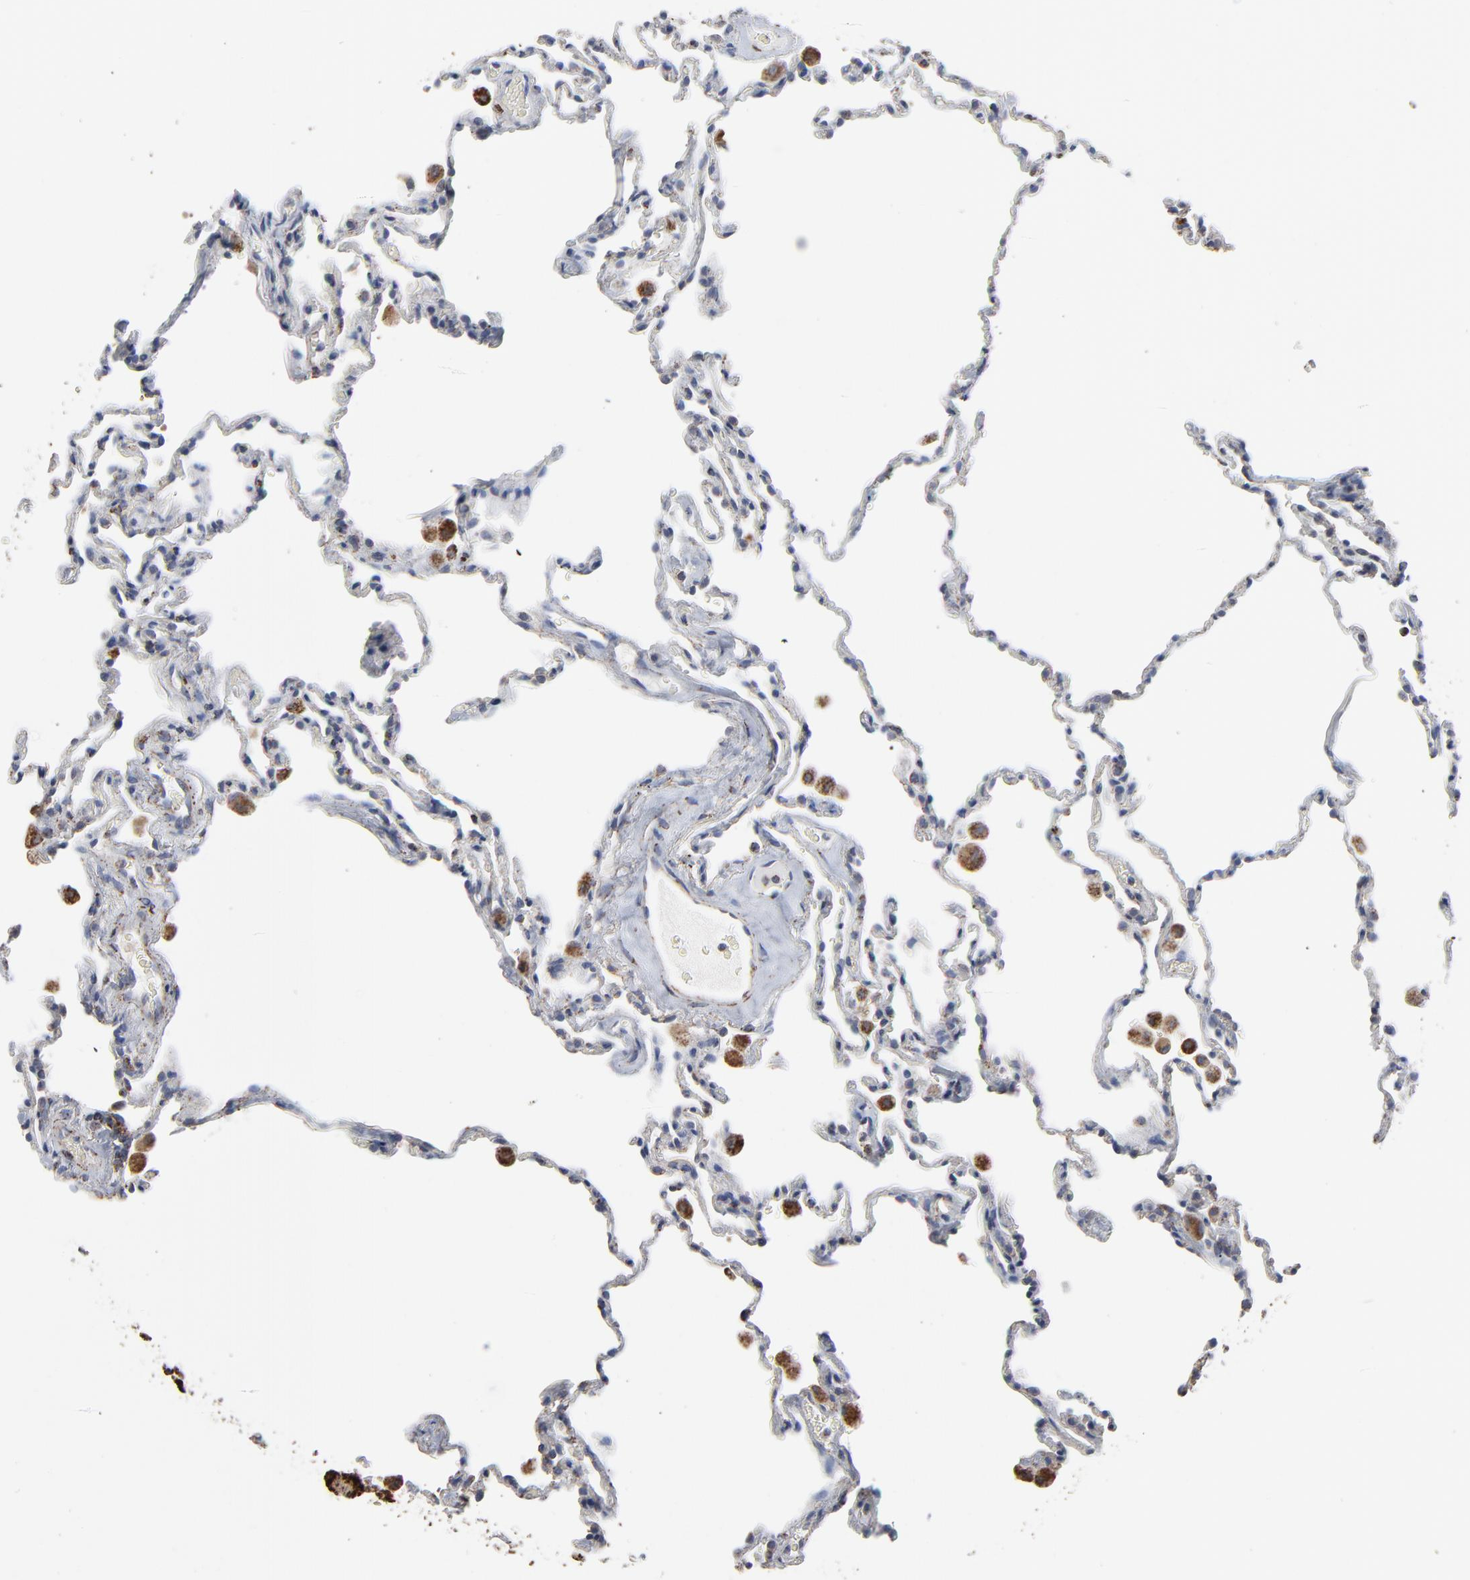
{"staining": {"intensity": "strong", "quantity": "25%-75%", "location": "cytoplasmic/membranous"}, "tissue": "lung", "cell_type": "Alveolar cells", "image_type": "normal", "snomed": [{"axis": "morphology", "description": "Normal tissue, NOS"}, {"axis": "morphology", "description": "Soft tissue tumor metastatic"}, {"axis": "topography", "description": "Lung"}], "caption": "DAB immunohistochemical staining of benign human lung shows strong cytoplasmic/membranous protein staining in about 25%-75% of alveolar cells.", "gene": "UQCRC1", "patient": {"sex": "male", "age": 59}}